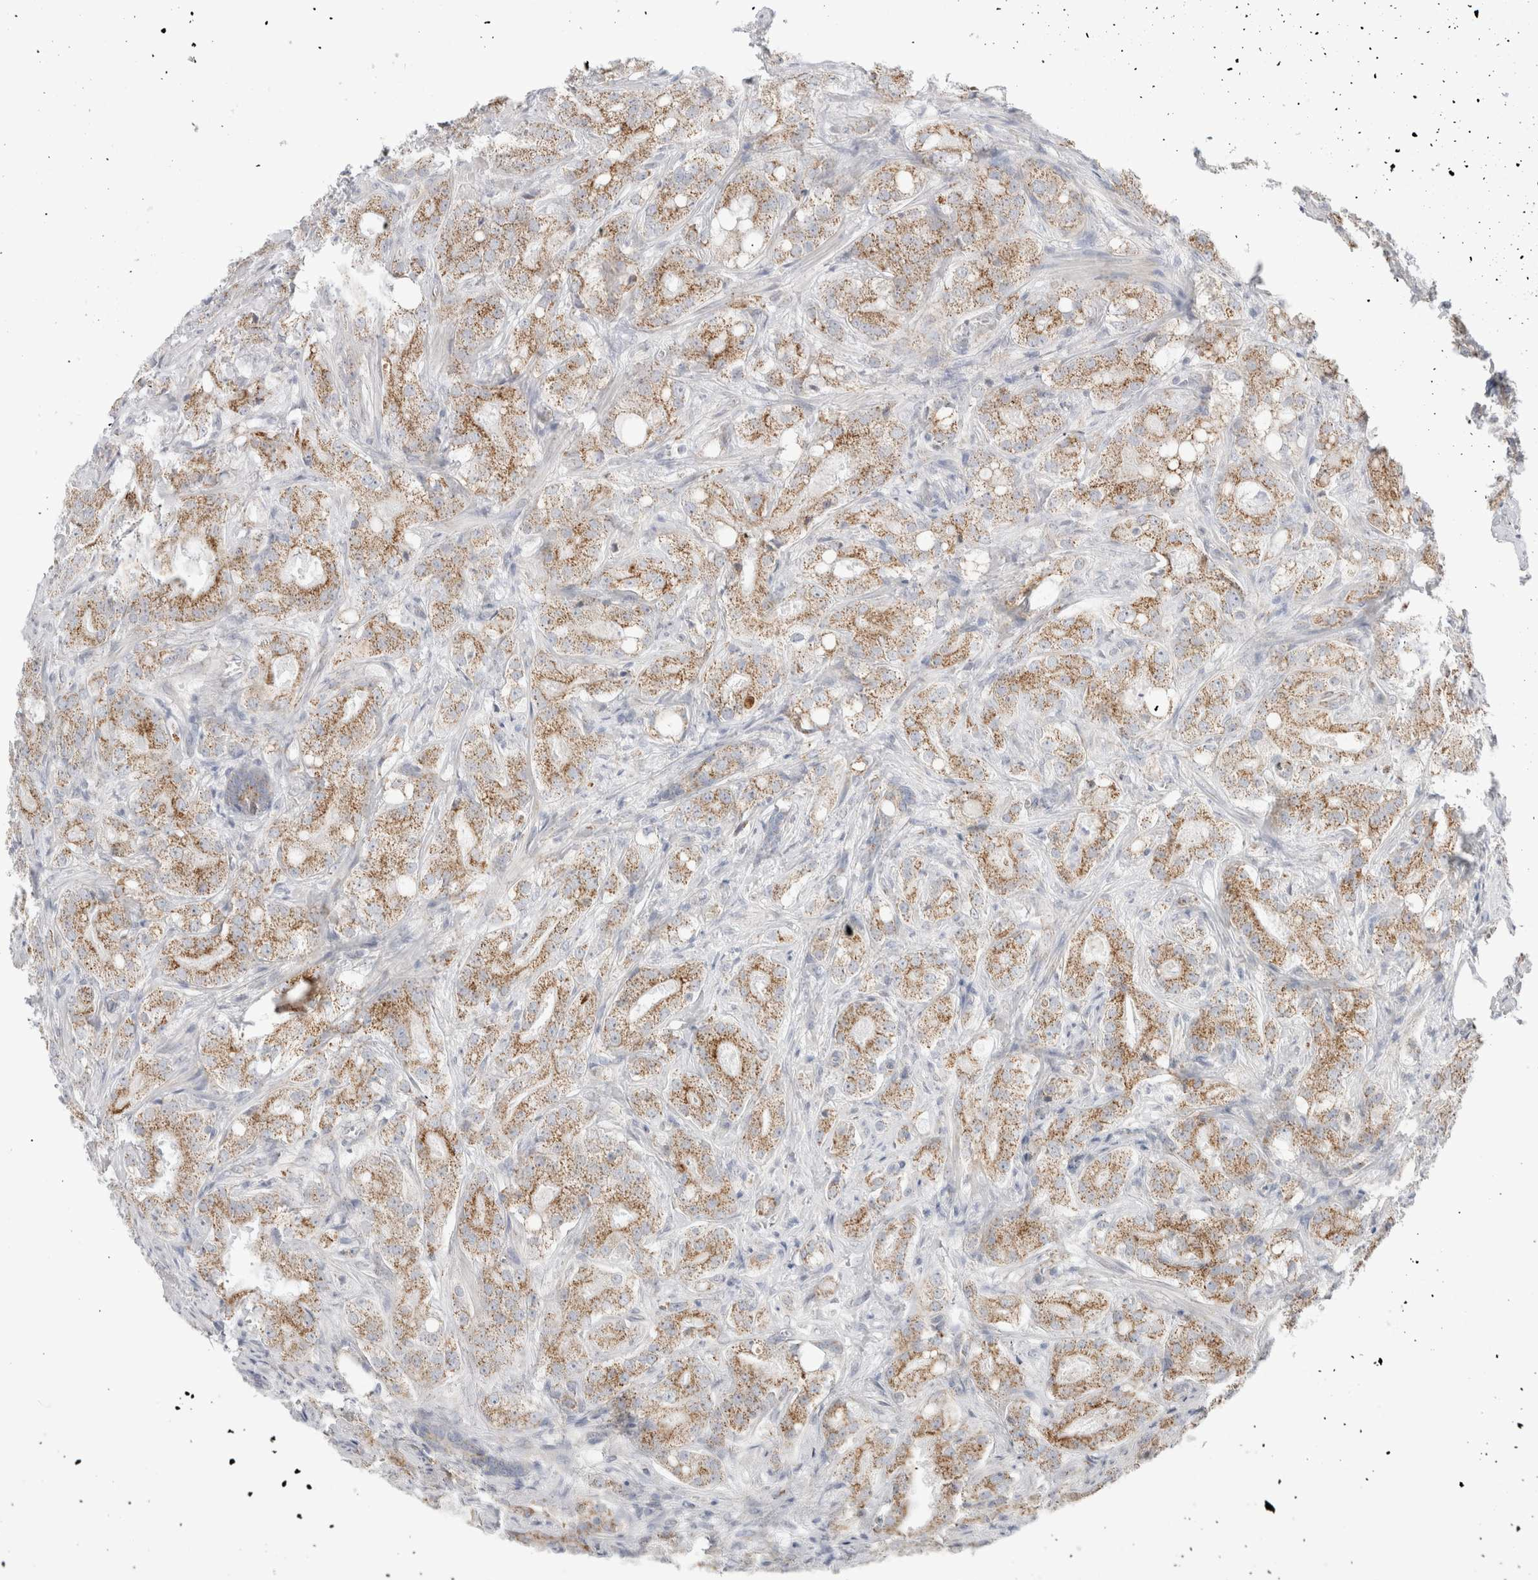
{"staining": {"intensity": "moderate", "quantity": ">75%", "location": "cytoplasmic/membranous"}, "tissue": "prostate cancer", "cell_type": "Tumor cells", "image_type": "cancer", "snomed": [{"axis": "morphology", "description": "Adenocarcinoma, High grade"}, {"axis": "topography", "description": "Prostate"}], "caption": "A medium amount of moderate cytoplasmic/membranous expression is appreciated in approximately >75% of tumor cells in prostate cancer tissue.", "gene": "FAHD1", "patient": {"sex": "male", "age": 64}}